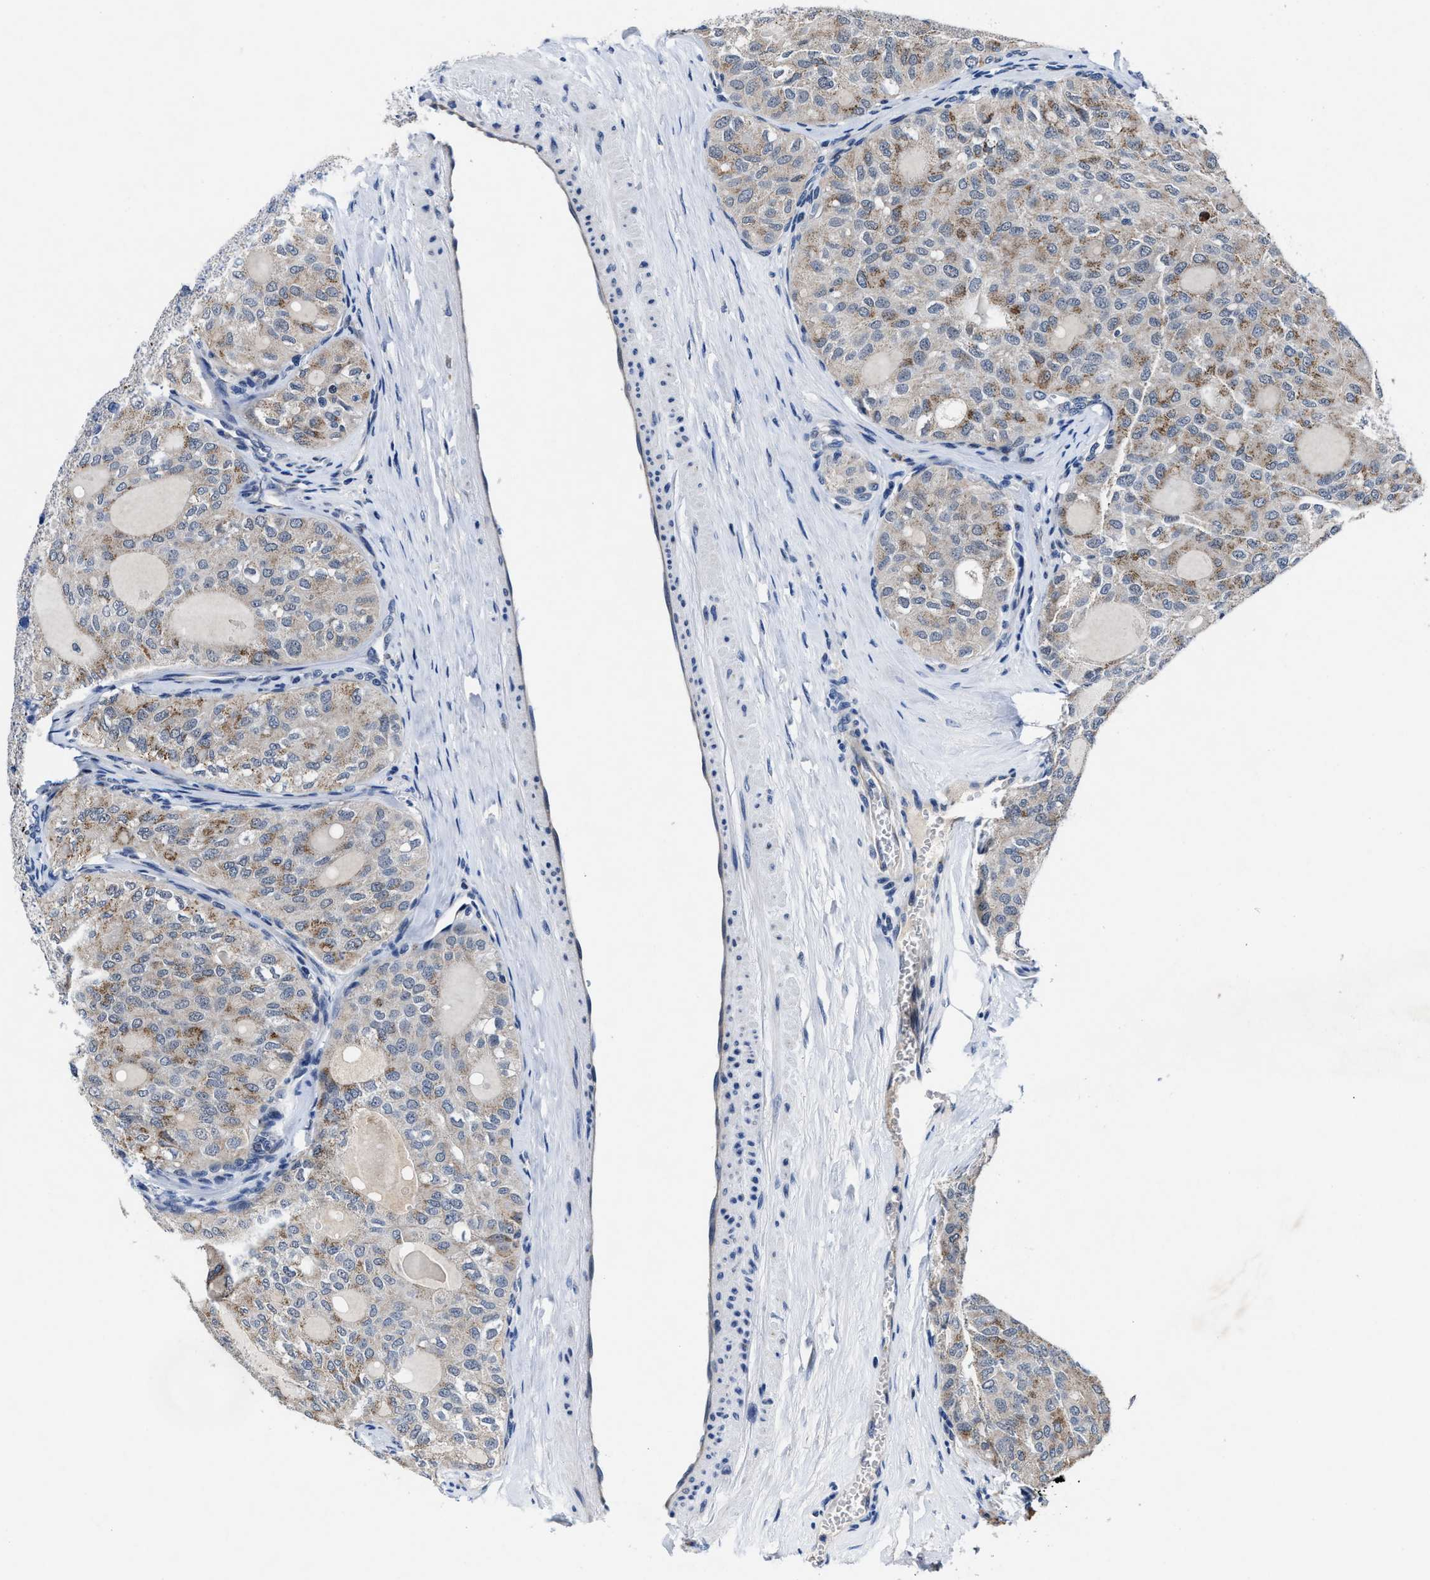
{"staining": {"intensity": "weak", "quantity": ">75%", "location": "cytoplasmic/membranous"}, "tissue": "thyroid cancer", "cell_type": "Tumor cells", "image_type": "cancer", "snomed": [{"axis": "morphology", "description": "Follicular adenoma carcinoma, NOS"}, {"axis": "topography", "description": "Thyroid gland"}], "caption": "IHC (DAB) staining of human follicular adenoma carcinoma (thyroid) exhibits weak cytoplasmic/membranous protein positivity in about >75% of tumor cells.", "gene": "TMEM53", "patient": {"sex": "male", "age": 75}}